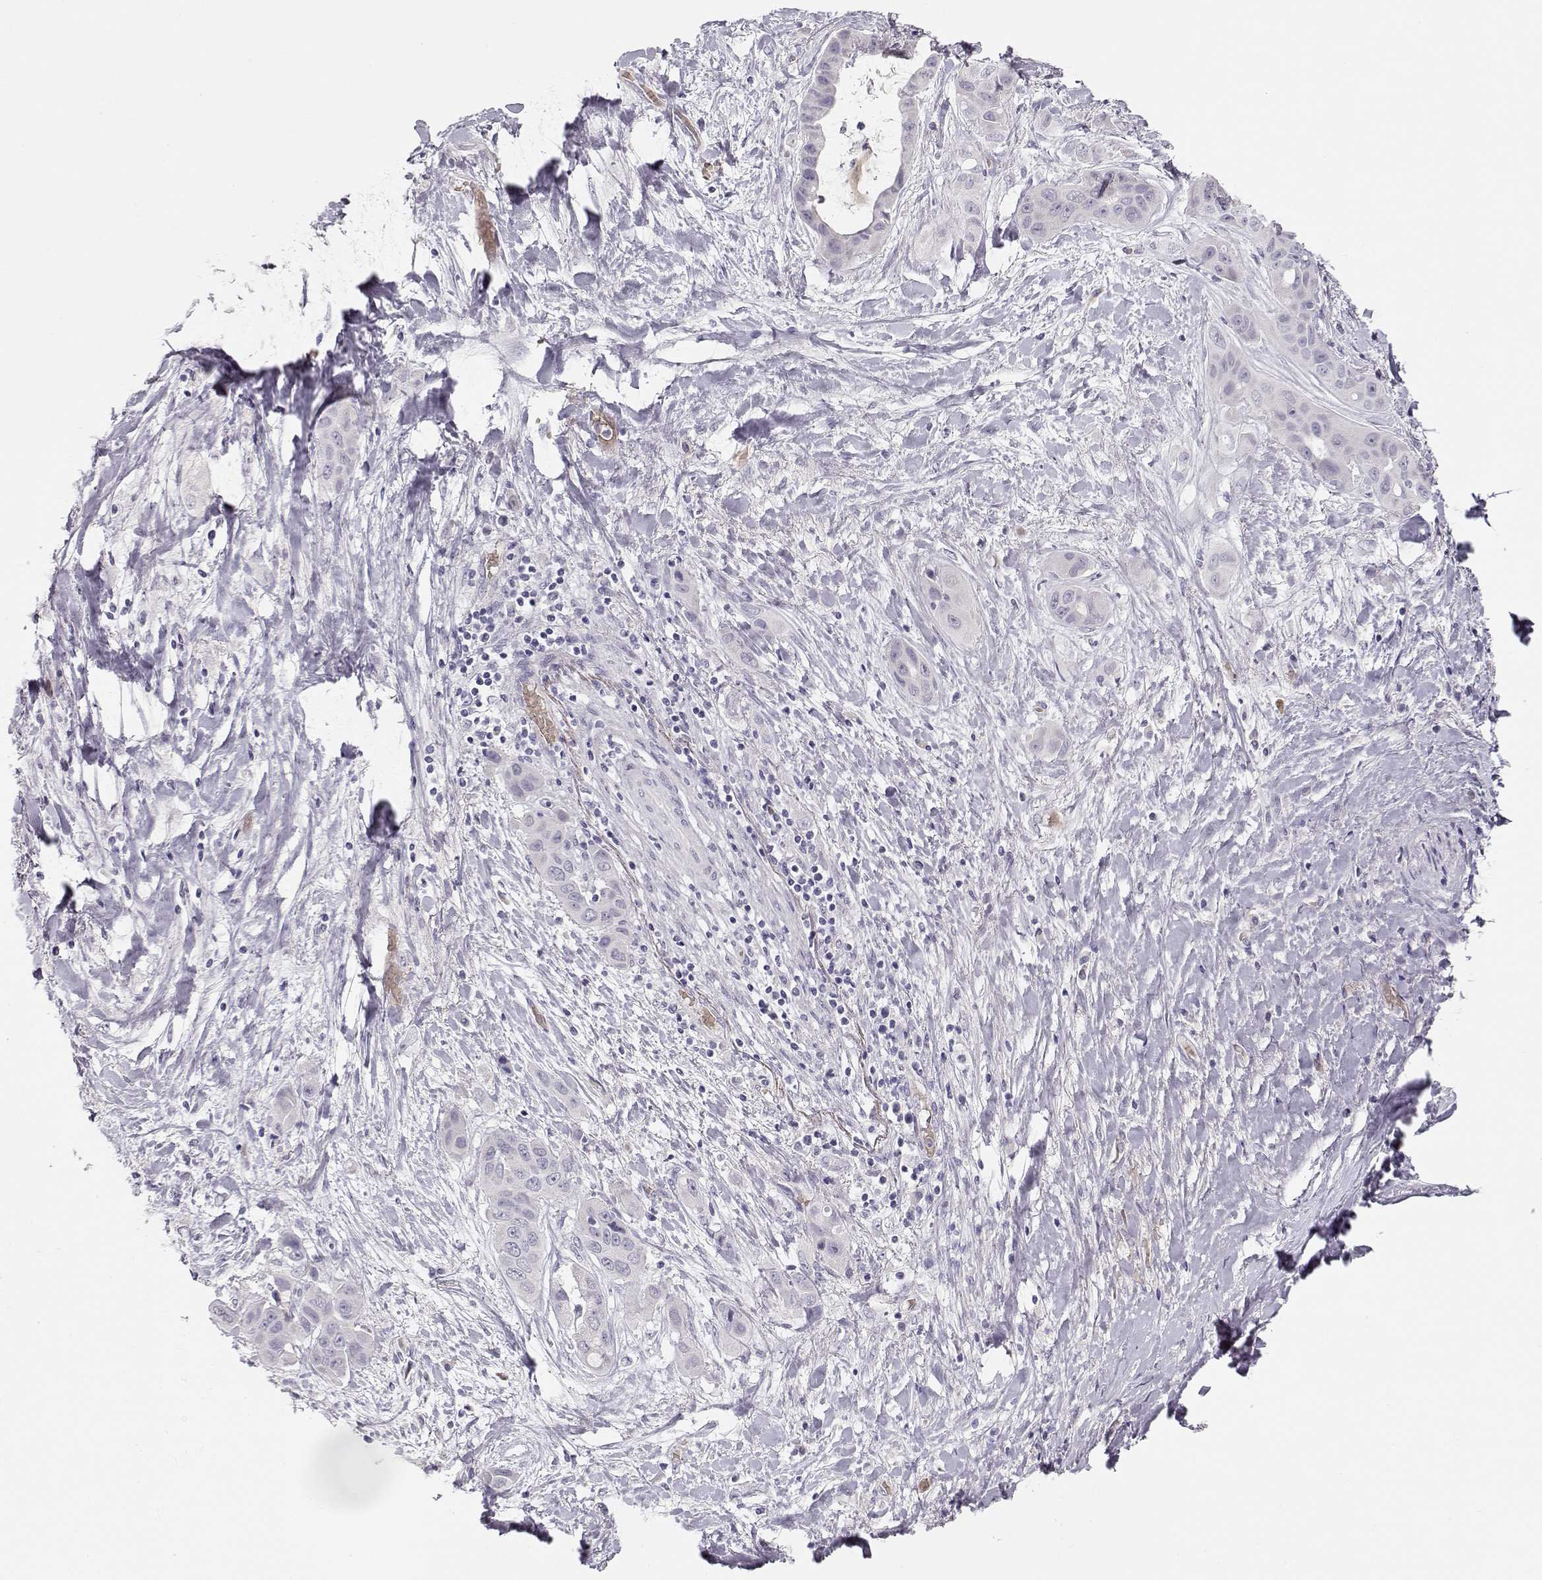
{"staining": {"intensity": "negative", "quantity": "none", "location": "none"}, "tissue": "liver cancer", "cell_type": "Tumor cells", "image_type": "cancer", "snomed": [{"axis": "morphology", "description": "Cholangiocarcinoma"}, {"axis": "topography", "description": "Liver"}], "caption": "Cholangiocarcinoma (liver) was stained to show a protein in brown. There is no significant expression in tumor cells.", "gene": "TTC26", "patient": {"sex": "female", "age": 52}}